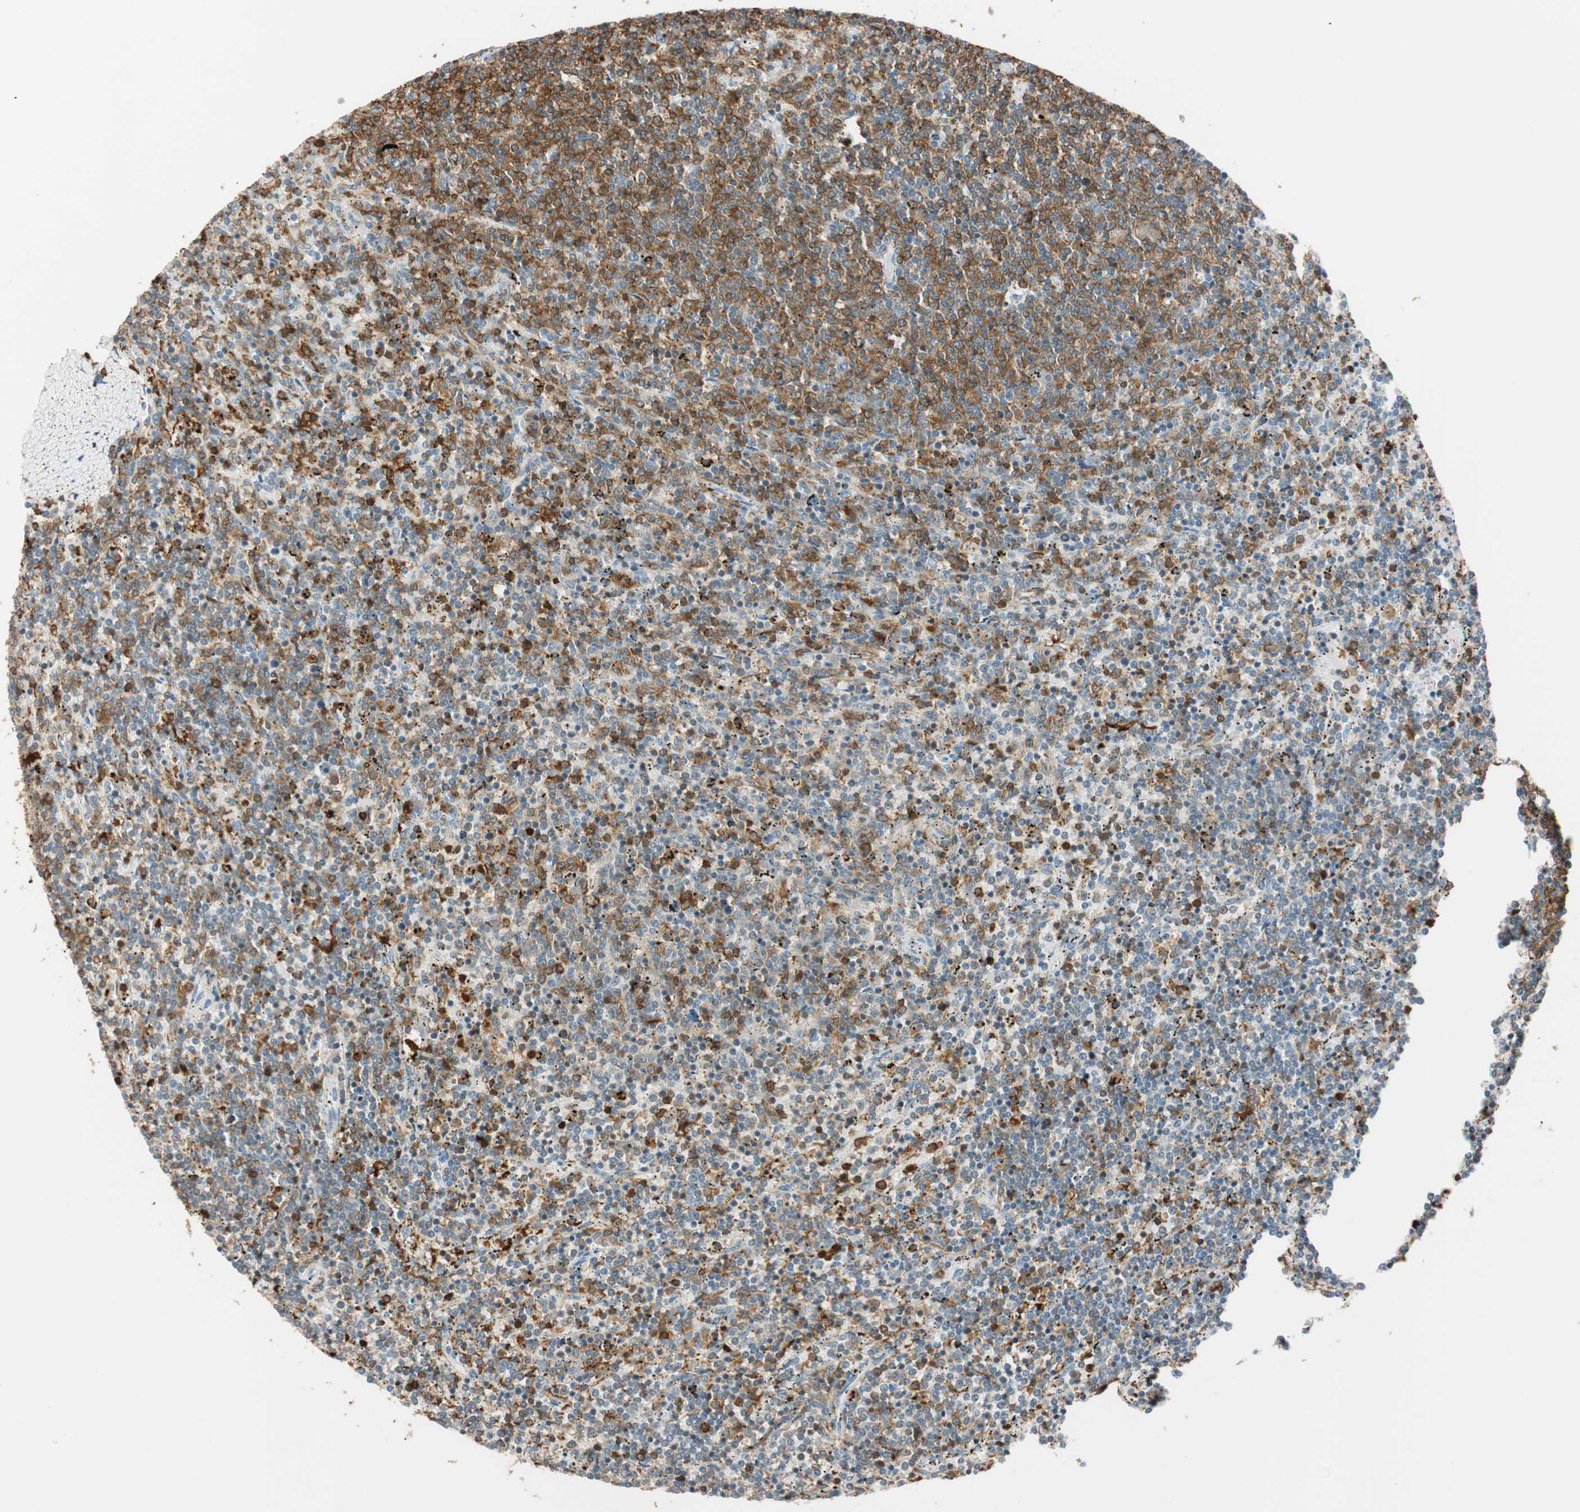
{"staining": {"intensity": "moderate", "quantity": ">75%", "location": "cytoplasmic/membranous"}, "tissue": "lymphoma", "cell_type": "Tumor cells", "image_type": "cancer", "snomed": [{"axis": "morphology", "description": "Malignant lymphoma, non-Hodgkin's type, Low grade"}, {"axis": "topography", "description": "Spleen"}], "caption": "The immunohistochemical stain labels moderate cytoplasmic/membranous staining in tumor cells of lymphoma tissue. The staining was performed using DAB to visualize the protein expression in brown, while the nuclei were stained in blue with hematoxylin (Magnification: 20x).", "gene": "HPGD", "patient": {"sex": "female", "age": 50}}